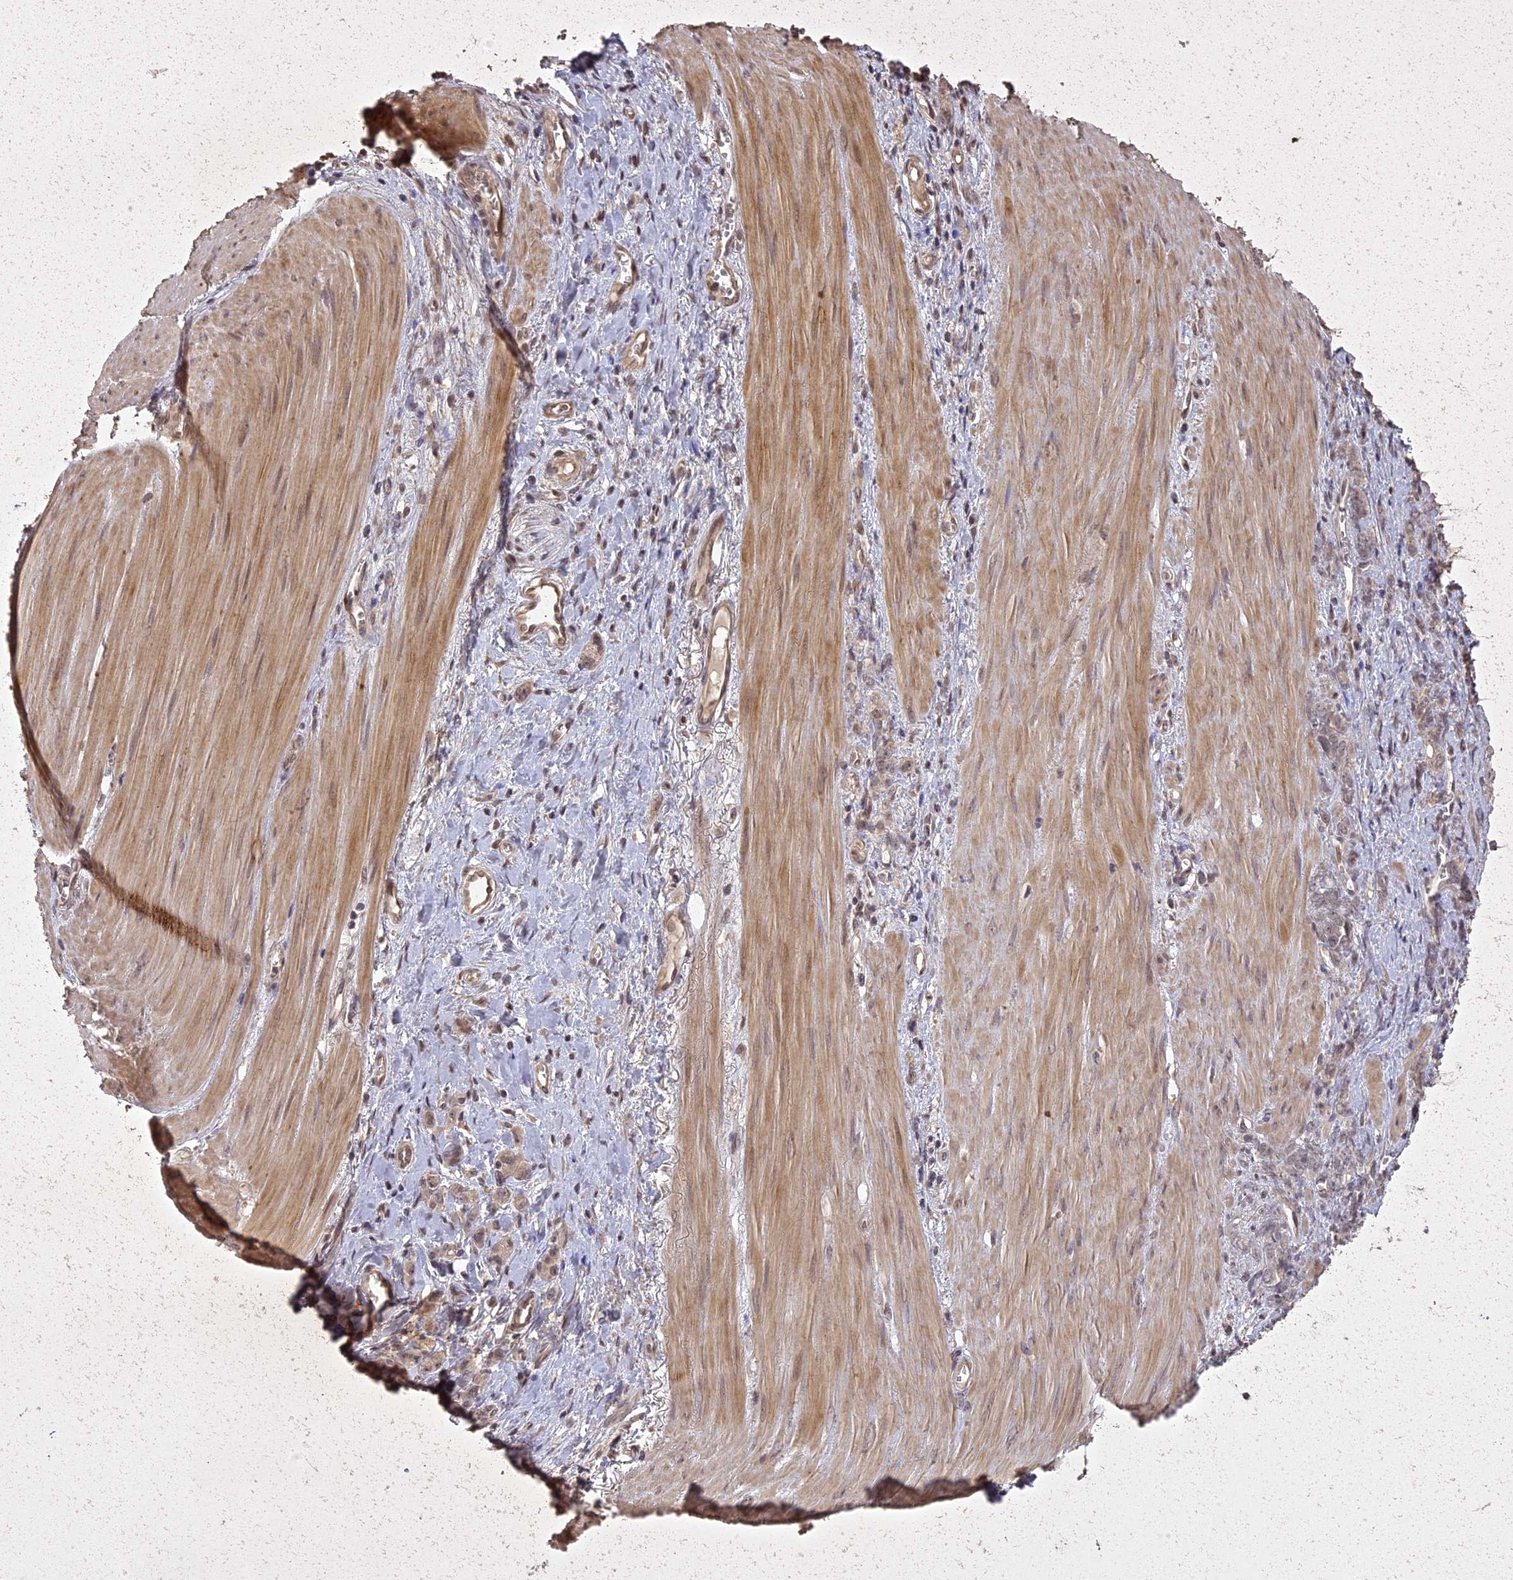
{"staining": {"intensity": "weak", "quantity": ">75%", "location": "cytoplasmic/membranous"}, "tissue": "stomach cancer", "cell_type": "Tumor cells", "image_type": "cancer", "snomed": [{"axis": "morphology", "description": "Adenocarcinoma, NOS"}, {"axis": "topography", "description": "Stomach"}], "caption": "Immunohistochemical staining of stomach cancer demonstrates weak cytoplasmic/membranous protein expression in about >75% of tumor cells.", "gene": "LIN37", "patient": {"sex": "female", "age": 76}}